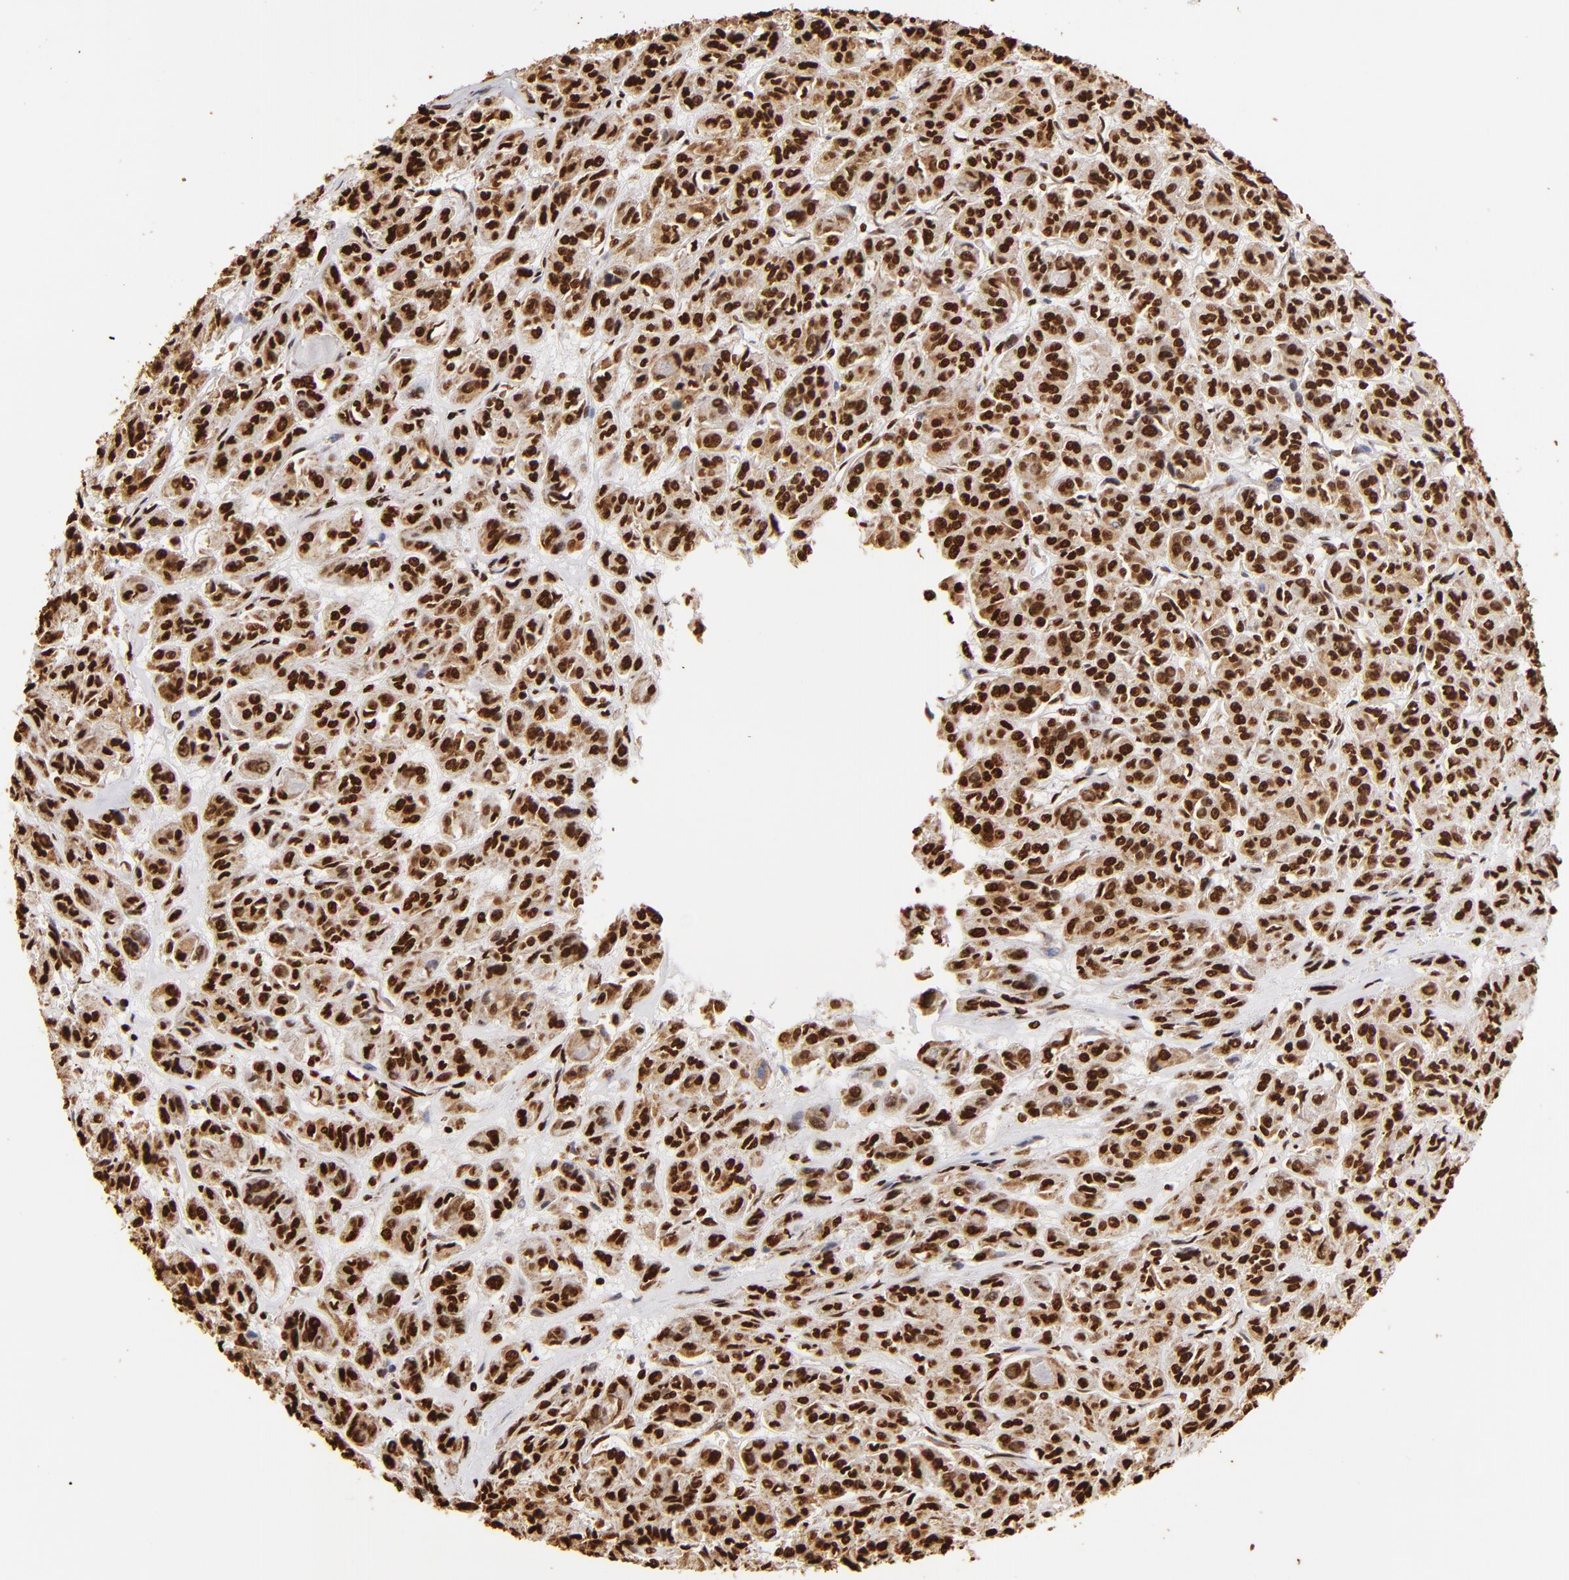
{"staining": {"intensity": "strong", "quantity": ">75%", "location": "cytoplasmic/membranous,nuclear"}, "tissue": "thyroid cancer", "cell_type": "Tumor cells", "image_type": "cancer", "snomed": [{"axis": "morphology", "description": "Follicular adenoma carcinoma, NOS"}, {"axis": "topography", "description": "Thyroid gland"}], "caption": "A micrograph of human thyroid follicular adenoma carcinoma stained for a protein demonstrates strong cytoplasmic/membranous and nuclear brown staining in tumor cells. The protein of interest is shown in brown color, while the nuclei are stained blue.", "gene": "ILF3", "patient": {"sex": "female", "age": 71}}